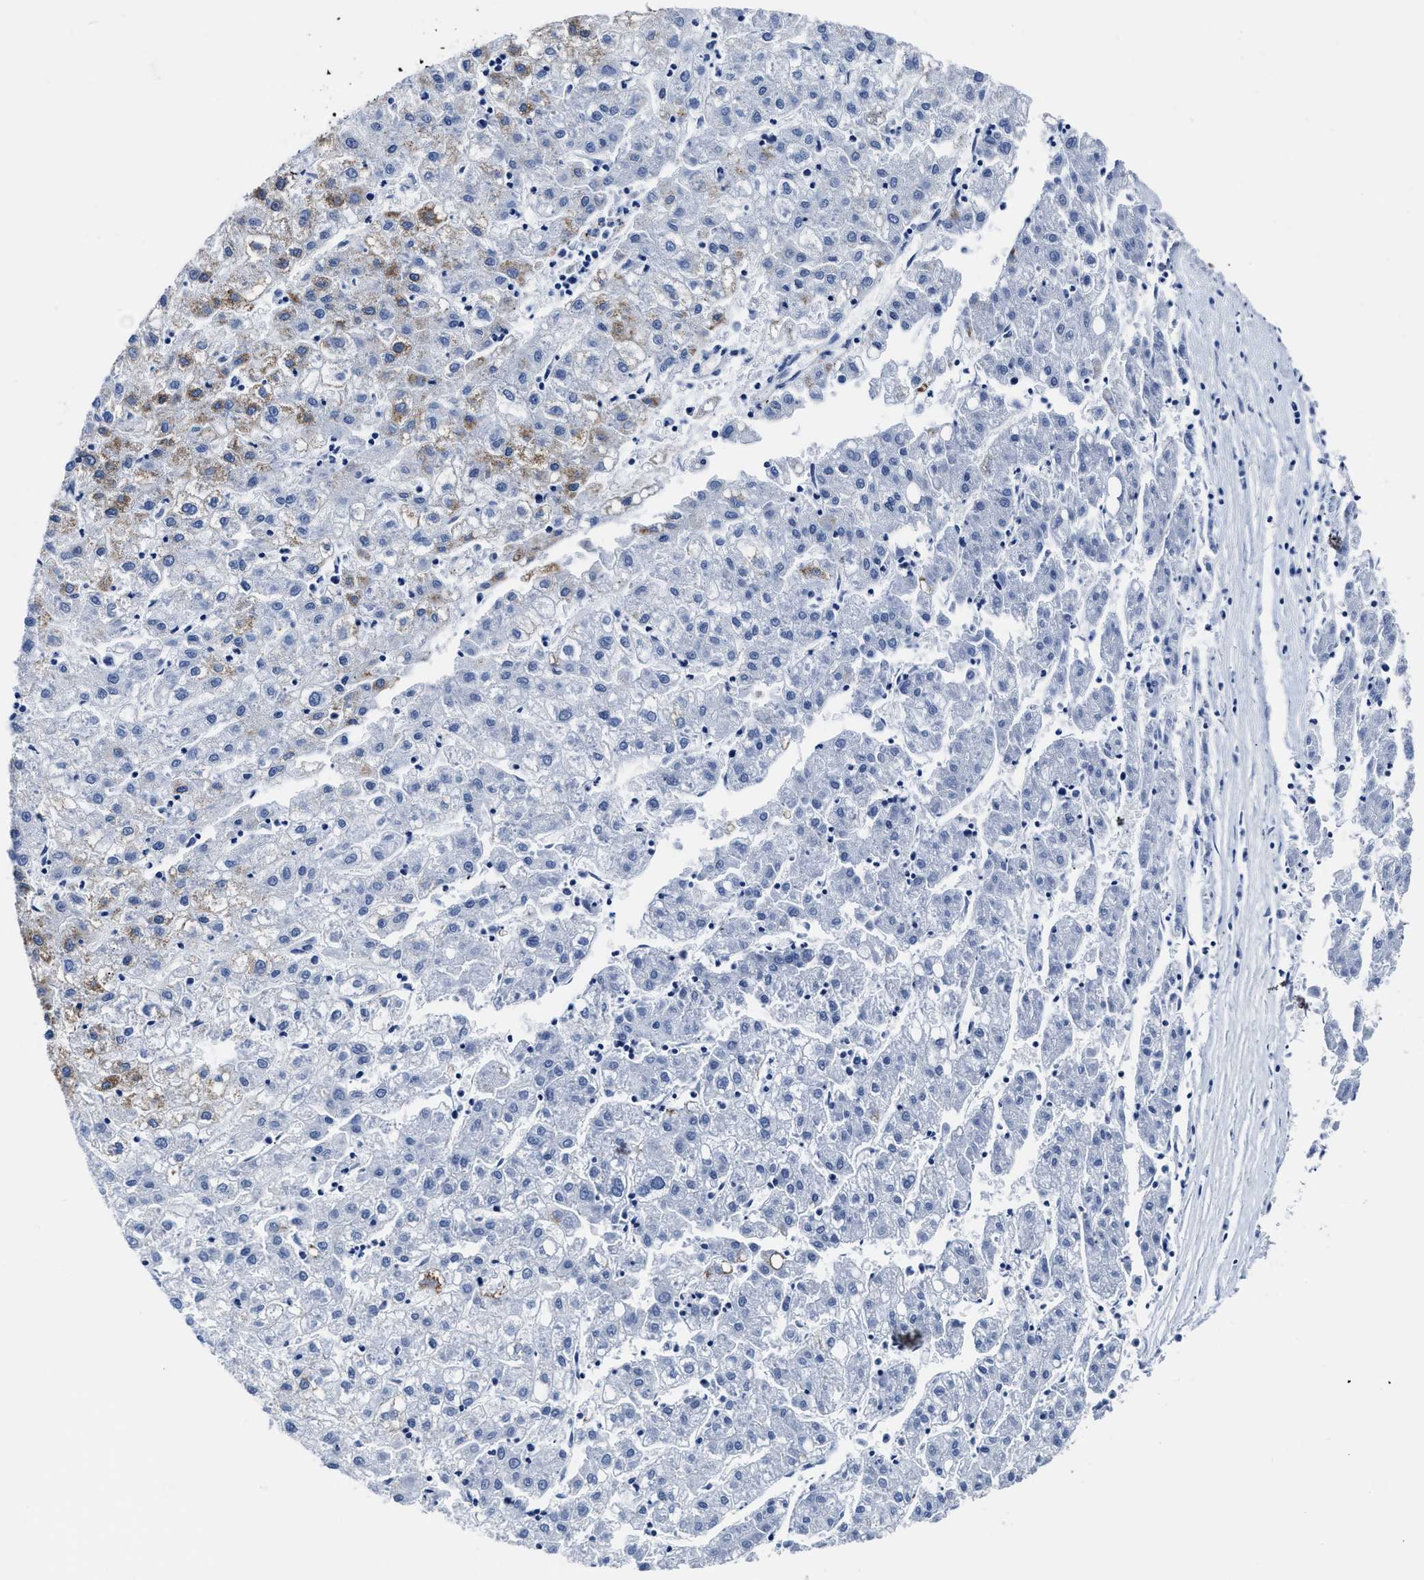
{"staining": {"intensity": "negative", "quantity": "none", "location": "none"}, "tissue": "liver cancer", "cell_type": "Tumor cells", "image_type": "cancer", "snomed": [{"axis": "morphology", "description": "Carcinoma, Hepatocellular, NOS"}, {"axis": "topography", "description": "Liver"}], "caption": "The histopathology image demonstrates no significant positivity in tumor cells of hepatocellular carcinoma (liver).", "gene": "KCNMB3", "patient": {"sex": "male", "age": 72}}